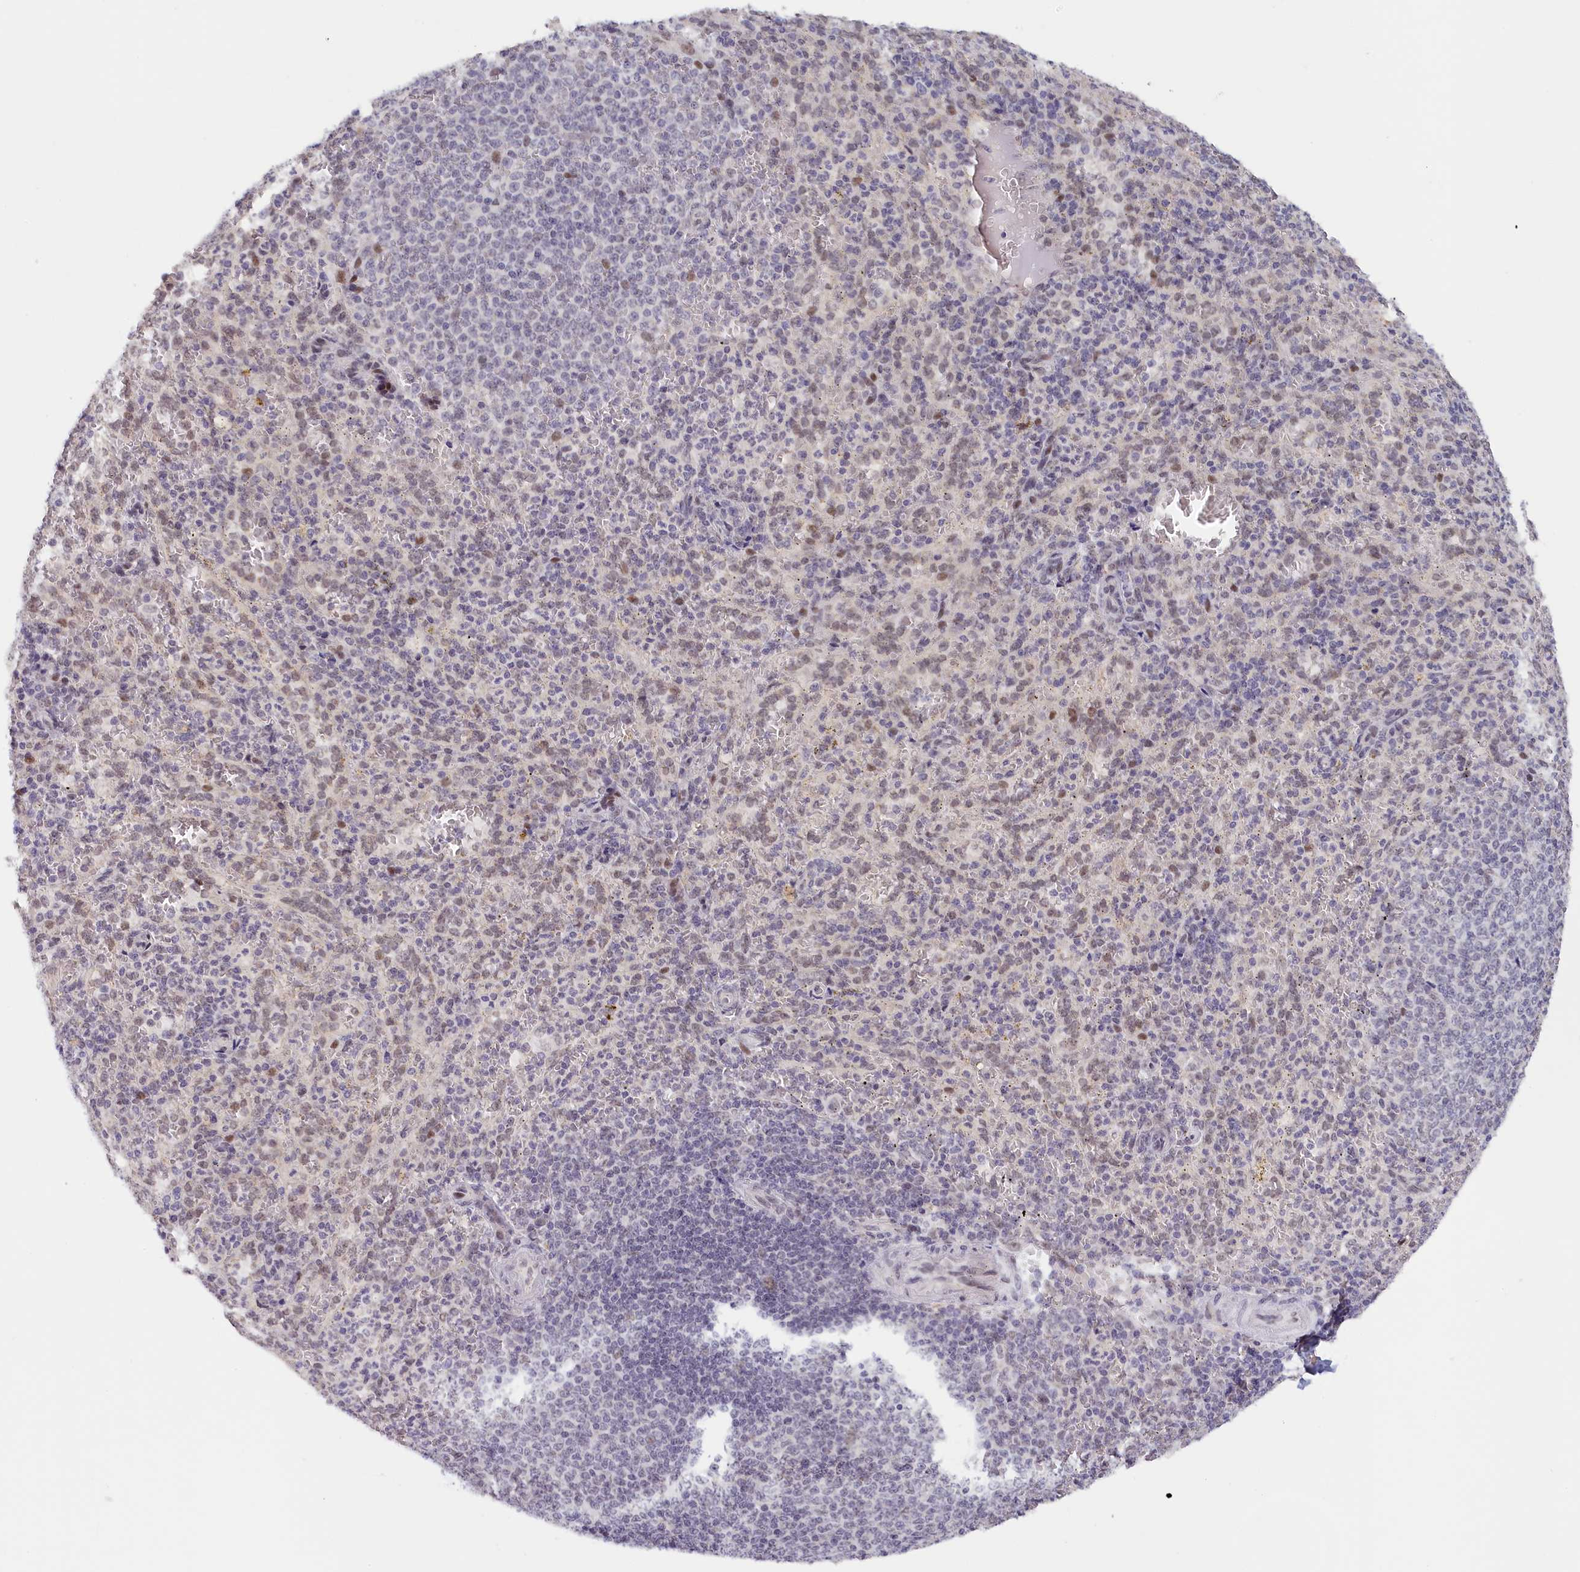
{"staining": {"intensity": "weak", "quantity": "<25%", "location": "nuclear"}, "tissue": "spleen", "cell_type": "Cells in red pulp", "image_type": "normal", "snomed": [{"axis": "morphology", "description": "Normal tissue, NOS"}, {"axis": "topography", "description": "Spleen"}], "caption": "Immunohistochemistry photomicrograph of benign spleen stained for a protein (brown), which exhibits no expression in cells in red pulp. Brightfield microscopy of immunohistochemistry (IHC) stained with DAB (3,3'-diaminobenzidine) (brown) and hematoxylin (blue), captured at high magnification.", "gene": "SEC31B", "patient": {"sex": "female", "age": 21}}